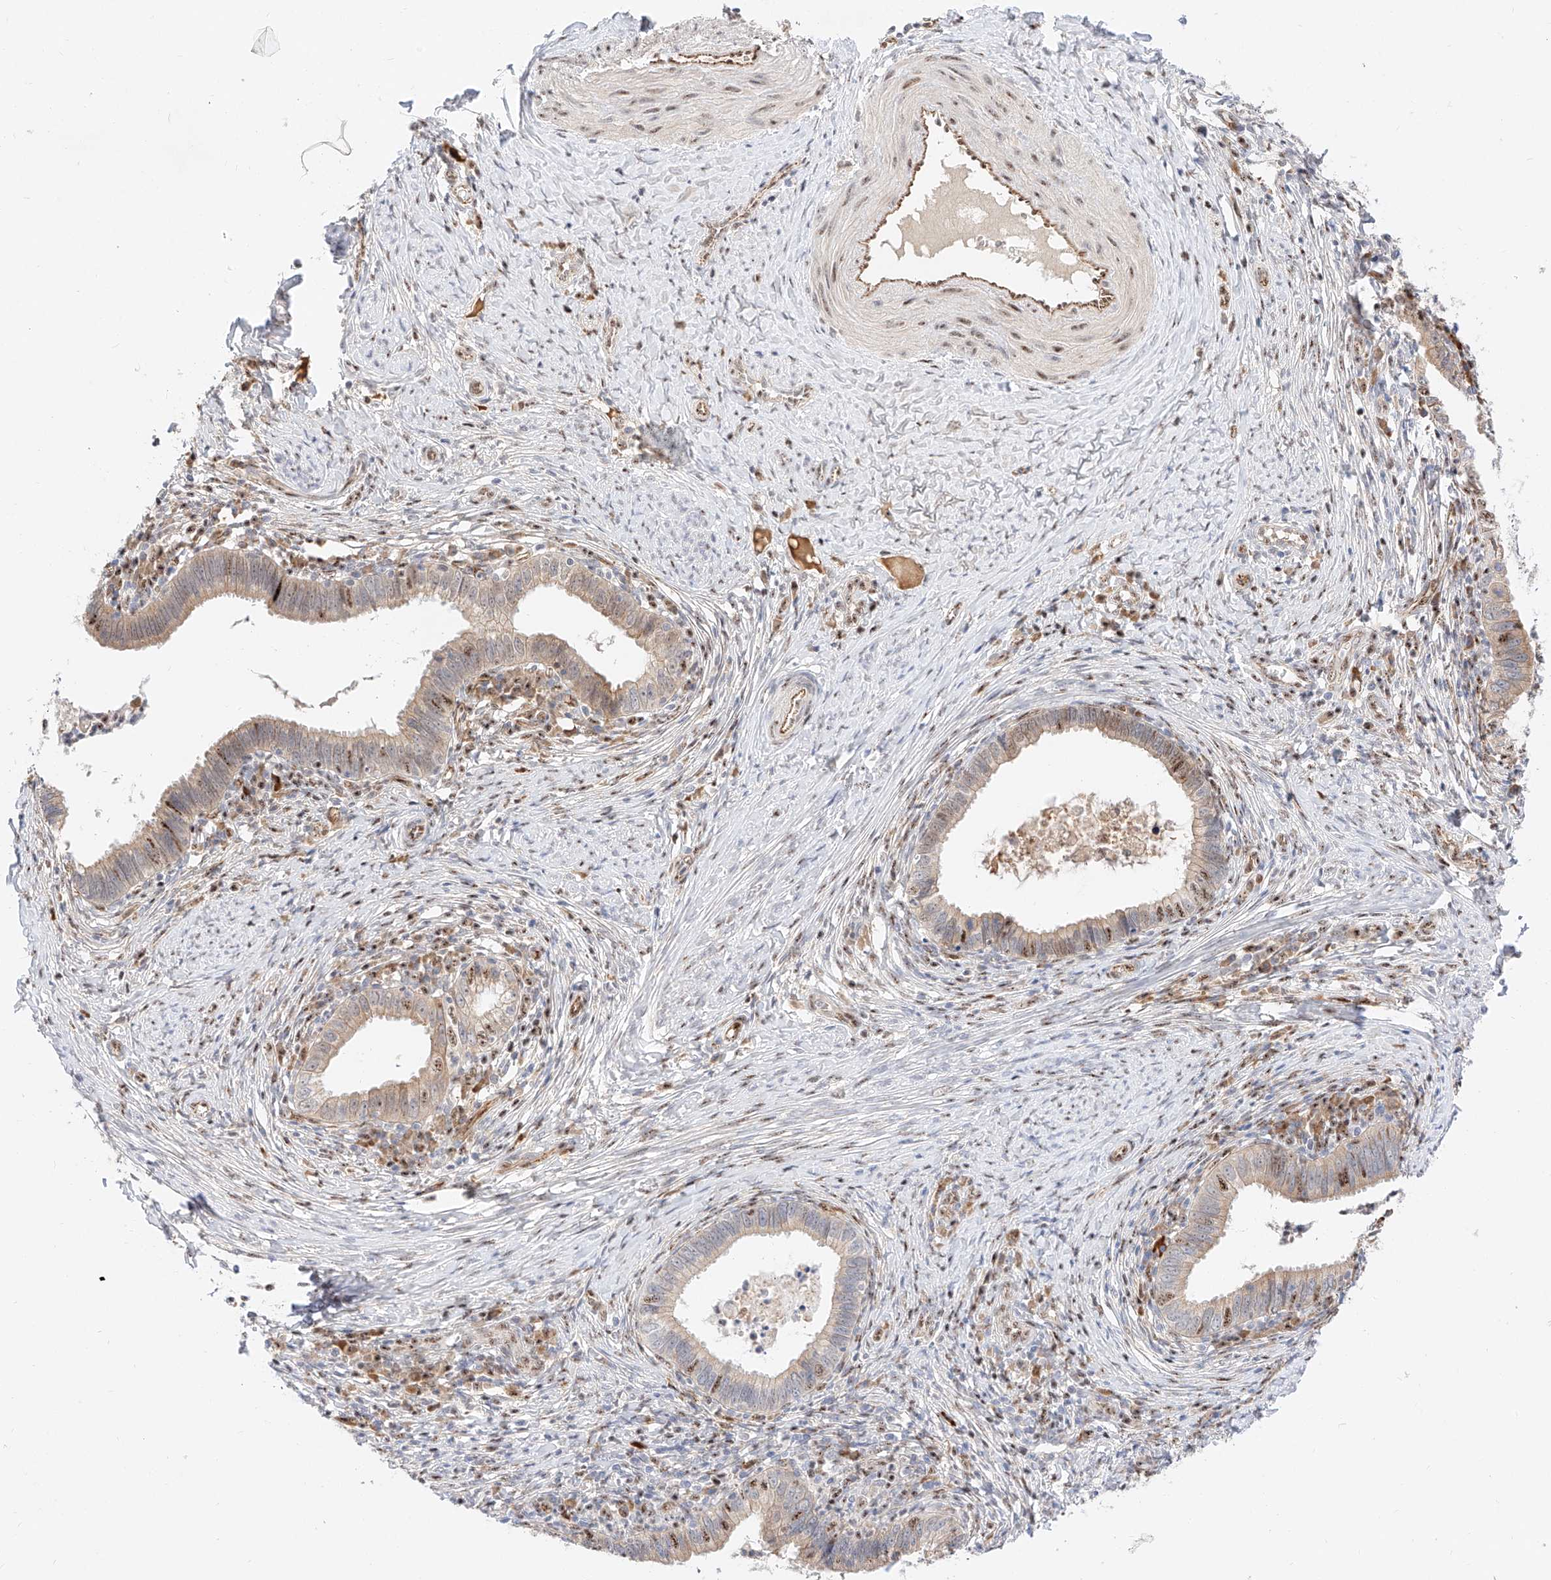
{"staining": {"intensity": "moderate", "quantity": "<25%", "location": "nuclear"}, "tissue": "cervical cancer", "cell_type": "Tumor cells", "image_type": "cancer", "snomed": [{"axis": "morphology", "description": "Adenocarcinoma, NOS"}, {"axis": "topography", "description": "Cervix"}], "caption": "A high-resolution micrograph shows immunohistochemistry staining of adenocarcinoma (cervical), which demonstrates moderate nuclear positivity in approximately <25% of tumor cells.", "gene": "ATXN7L2", "patient": {"sex": "female", "age": 36}}